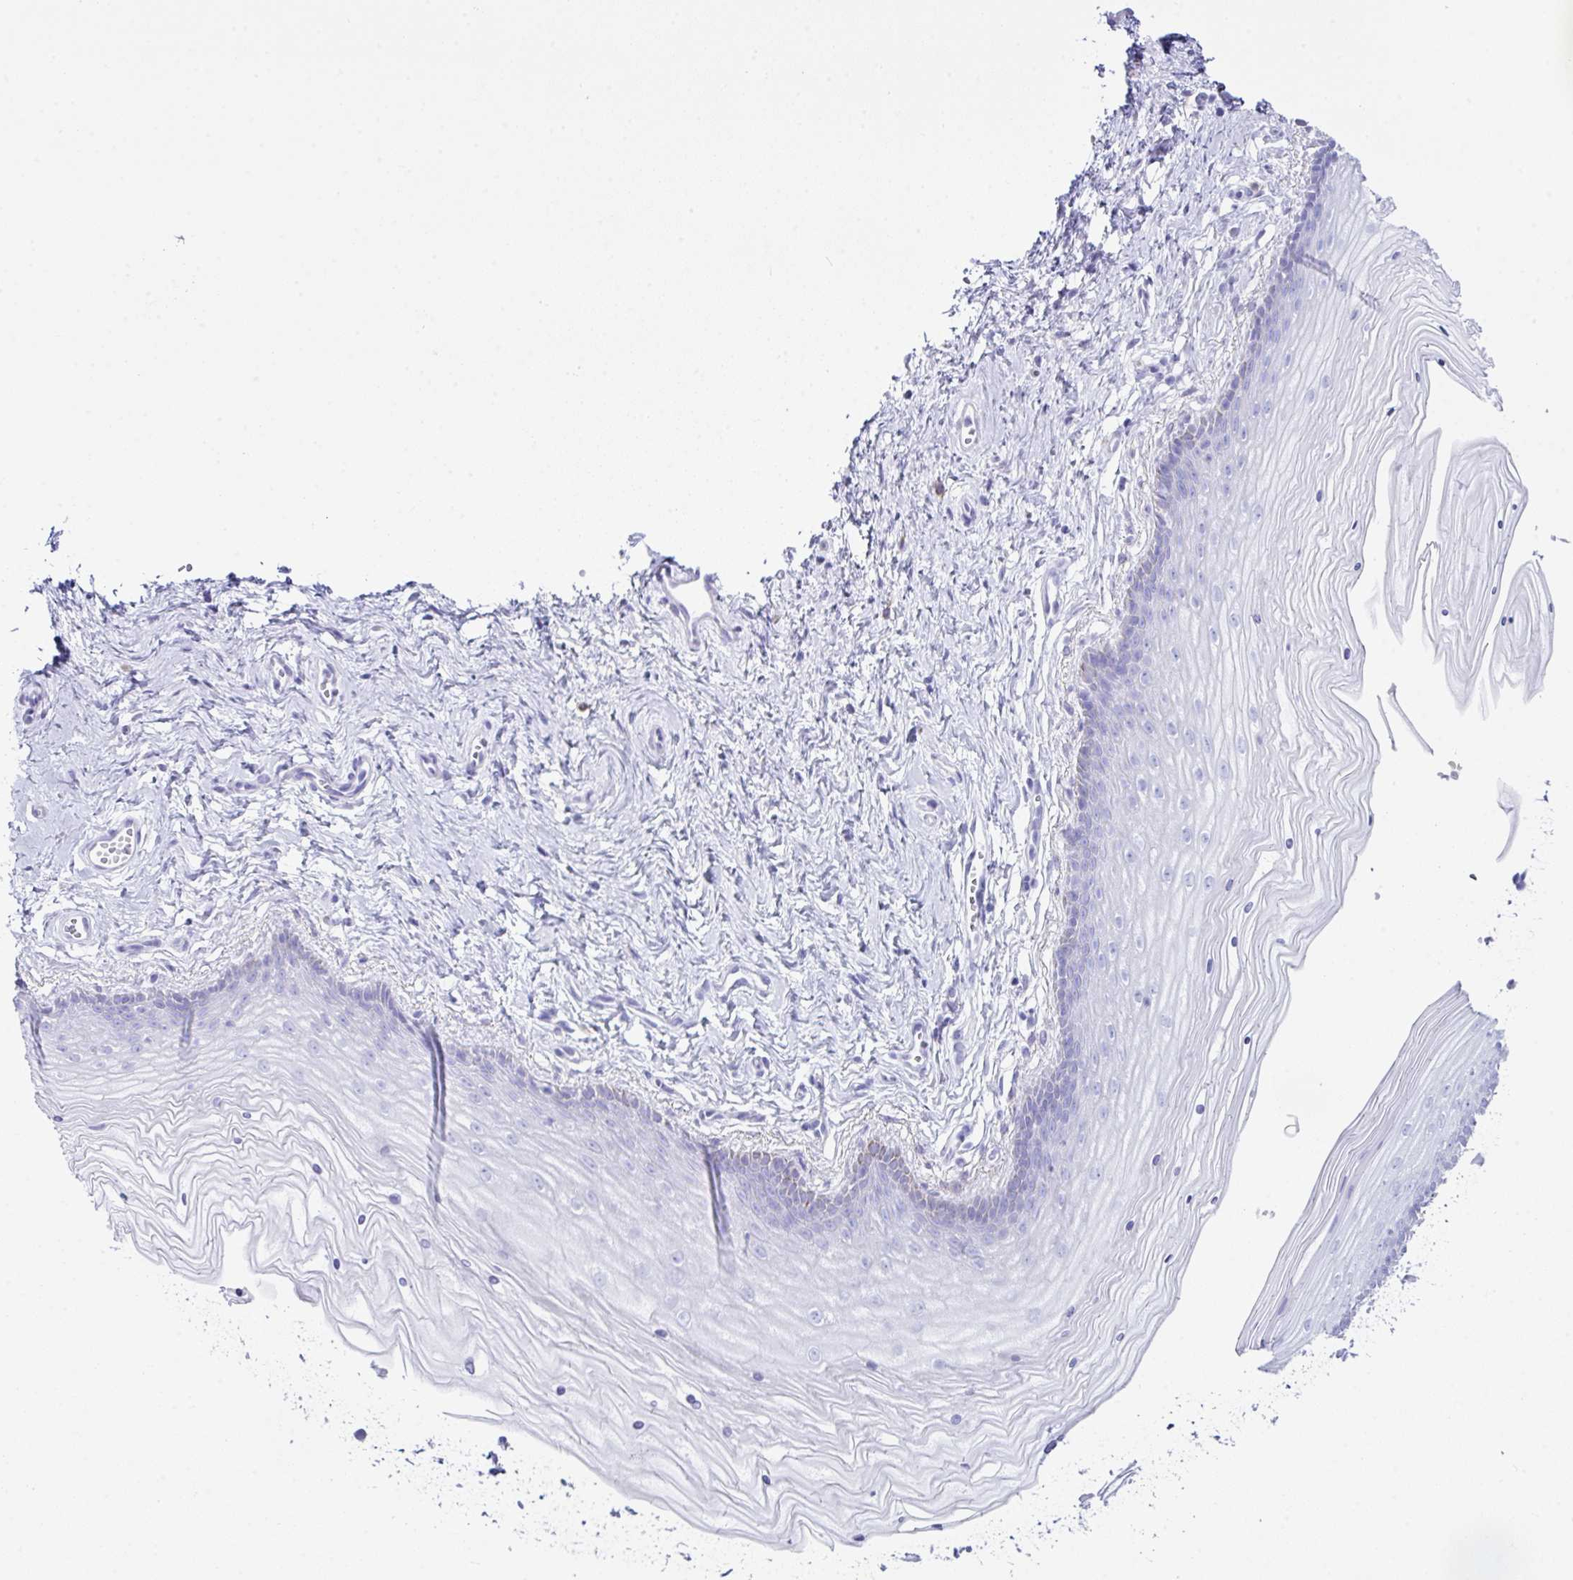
{"staining": {"intensity": "negative", "quantity": "none", "location": "none"}, "tissue": "vagina", "cell_type": "Squamous epithelial cells", "image_type": "normal", "snomed": [{"axis": "morphology", "description": "Normal tissue, NOS"}, {"axis": "topography", "description": "Vagina"}], "caption": "High power microscopy micrograph of an immunohistochemistry micrograph of unremarkable vagina, revealing no significant staining in squamous epithelial cells. (Brightfield microscopy of DAB (3,3'-diaminobenzidine) immunohistochemistry at high magnification).", "gene": "LGALS4", "patient": {"sex": "female", "age": 38}}